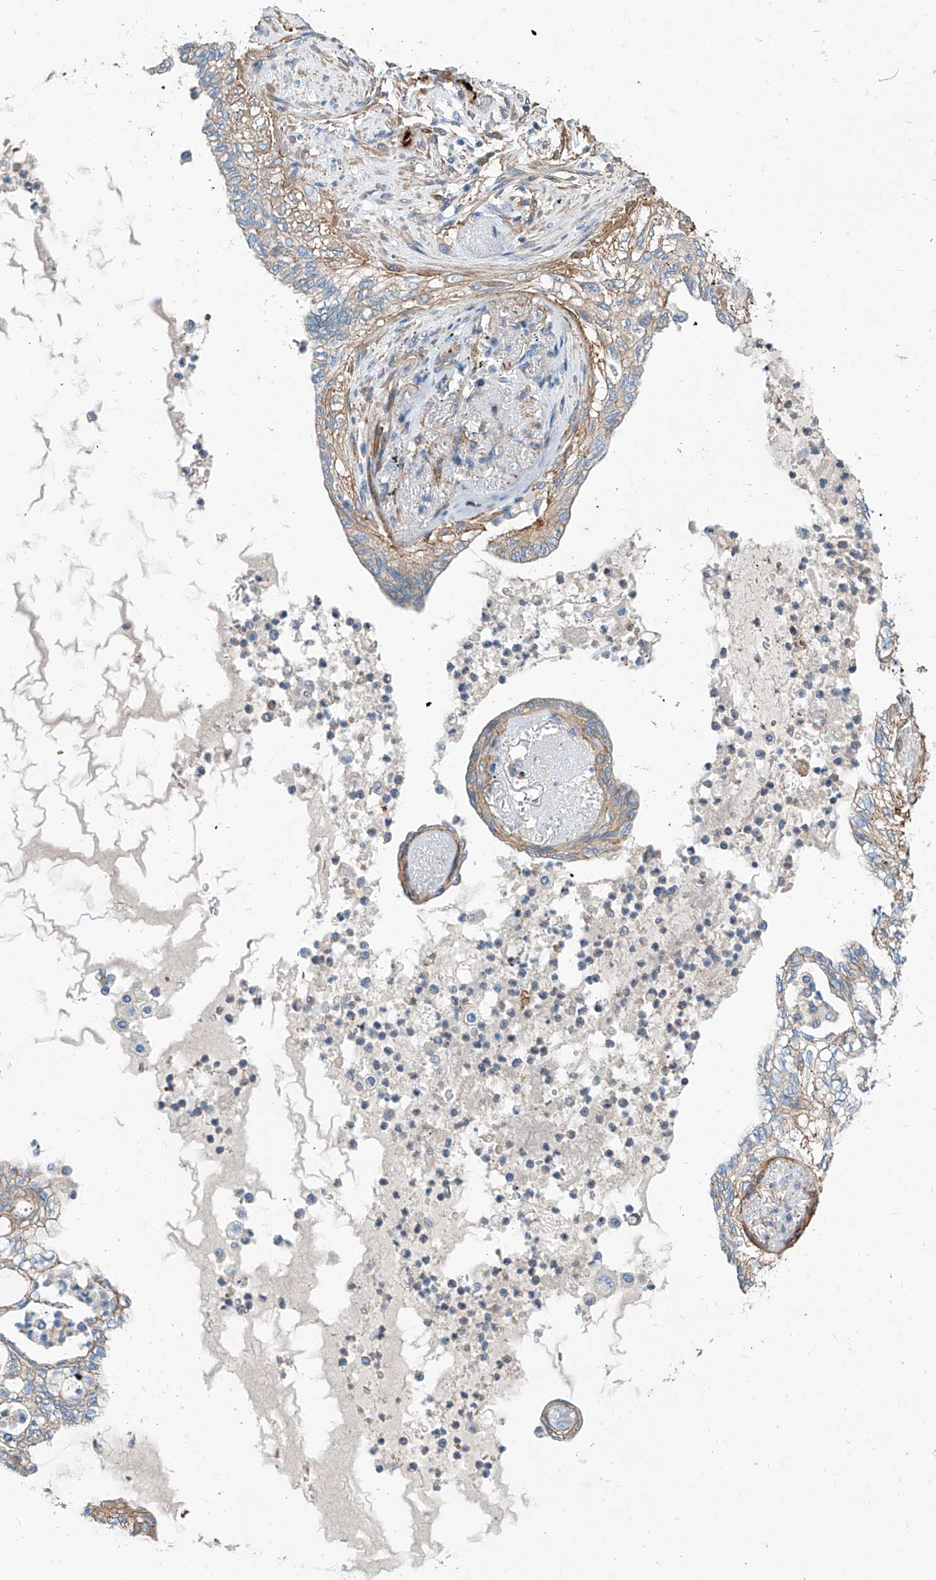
{"staining": {"intensity": "weak", "quantity": ">75%", "location": "cytoplasmic/membranous"}, "tissue": "lung cancer", "cell_type": "Tumor cells", "image_type": "cancer", "snomed": [{"axis": "morphology", "description": "Adenocarcinoma, NOS"}, {"axis": "topography", "description": "Lung"}], "caption": "An immunohistochemistry micrograph of neoplastic tissue is shown. Protein staining in brown shows weak cytoplasmic/membranous positivity in lung cancer (adenocarcinoma) within tumor cells.", "gene": "TAS2R60", "patient": {"sex": "female", "age": 70}}